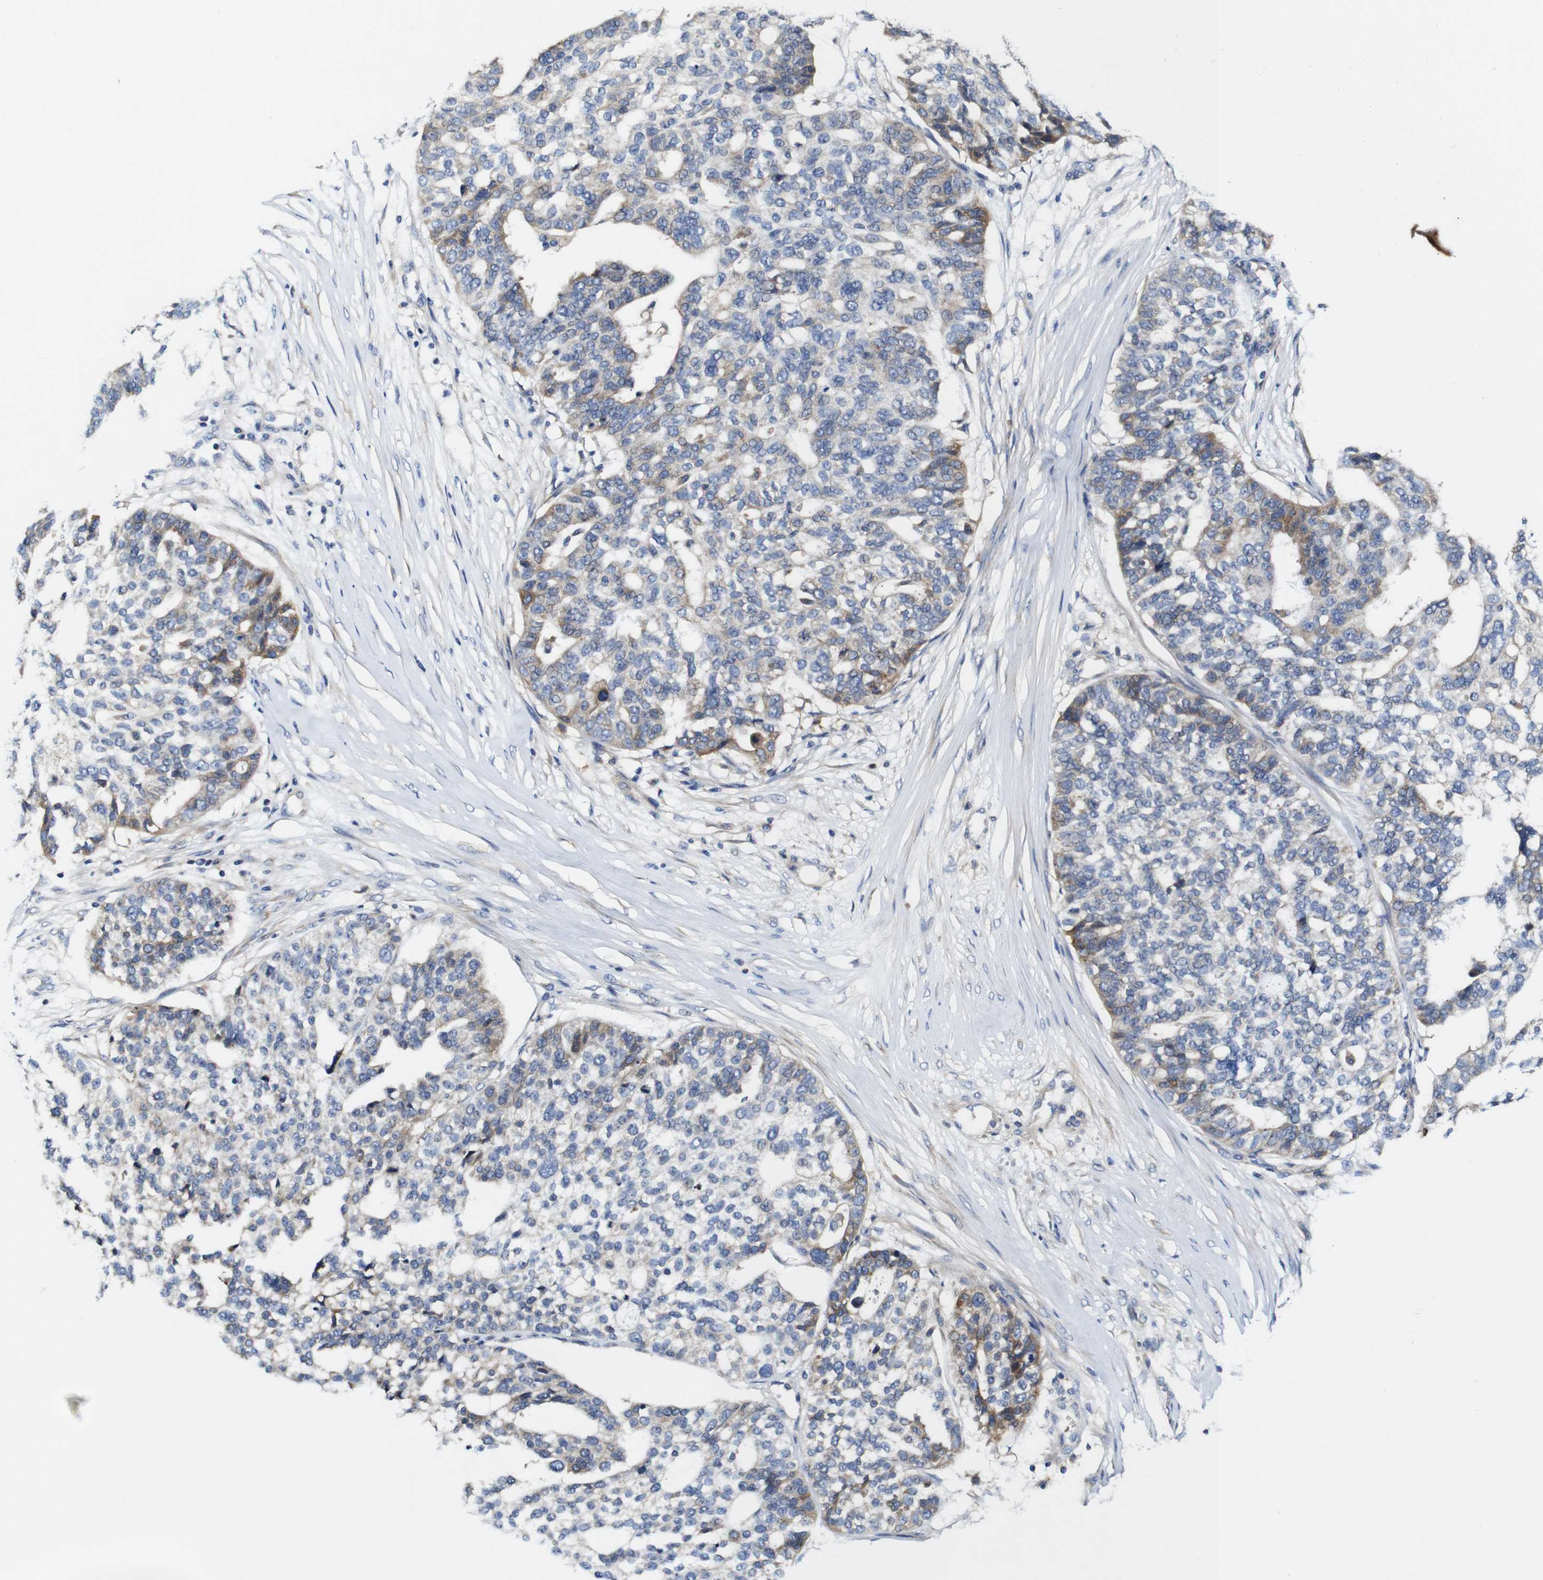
{"staining": {"intensity": "moderate", "quantity": "<25%", "location": "cytoplasmic/membranous"}, "tissue": "ovarian cancer", "cell_type": "Tumor cells", "image_type": "cancer", "snomed": [{"axis": "morphology", "description": "Cystadenocarcinoma, serous, NOS"}, {"axis": "topography", "description": "Ovary"}], "caption": "Ovarian cancer (serous cystadenocarcinoma) stained with DAB immunohistochemistry (IHC) displays low levels of moderate cytoplasmic/membranous staining in about <25% of tumor cells. (DAB (3,3'-diaminobenzidine) = brown stain, brightfield microscopy at high magnification).", "gene": "CLCC1", "patient": {"sex": "female", "age": 59}}